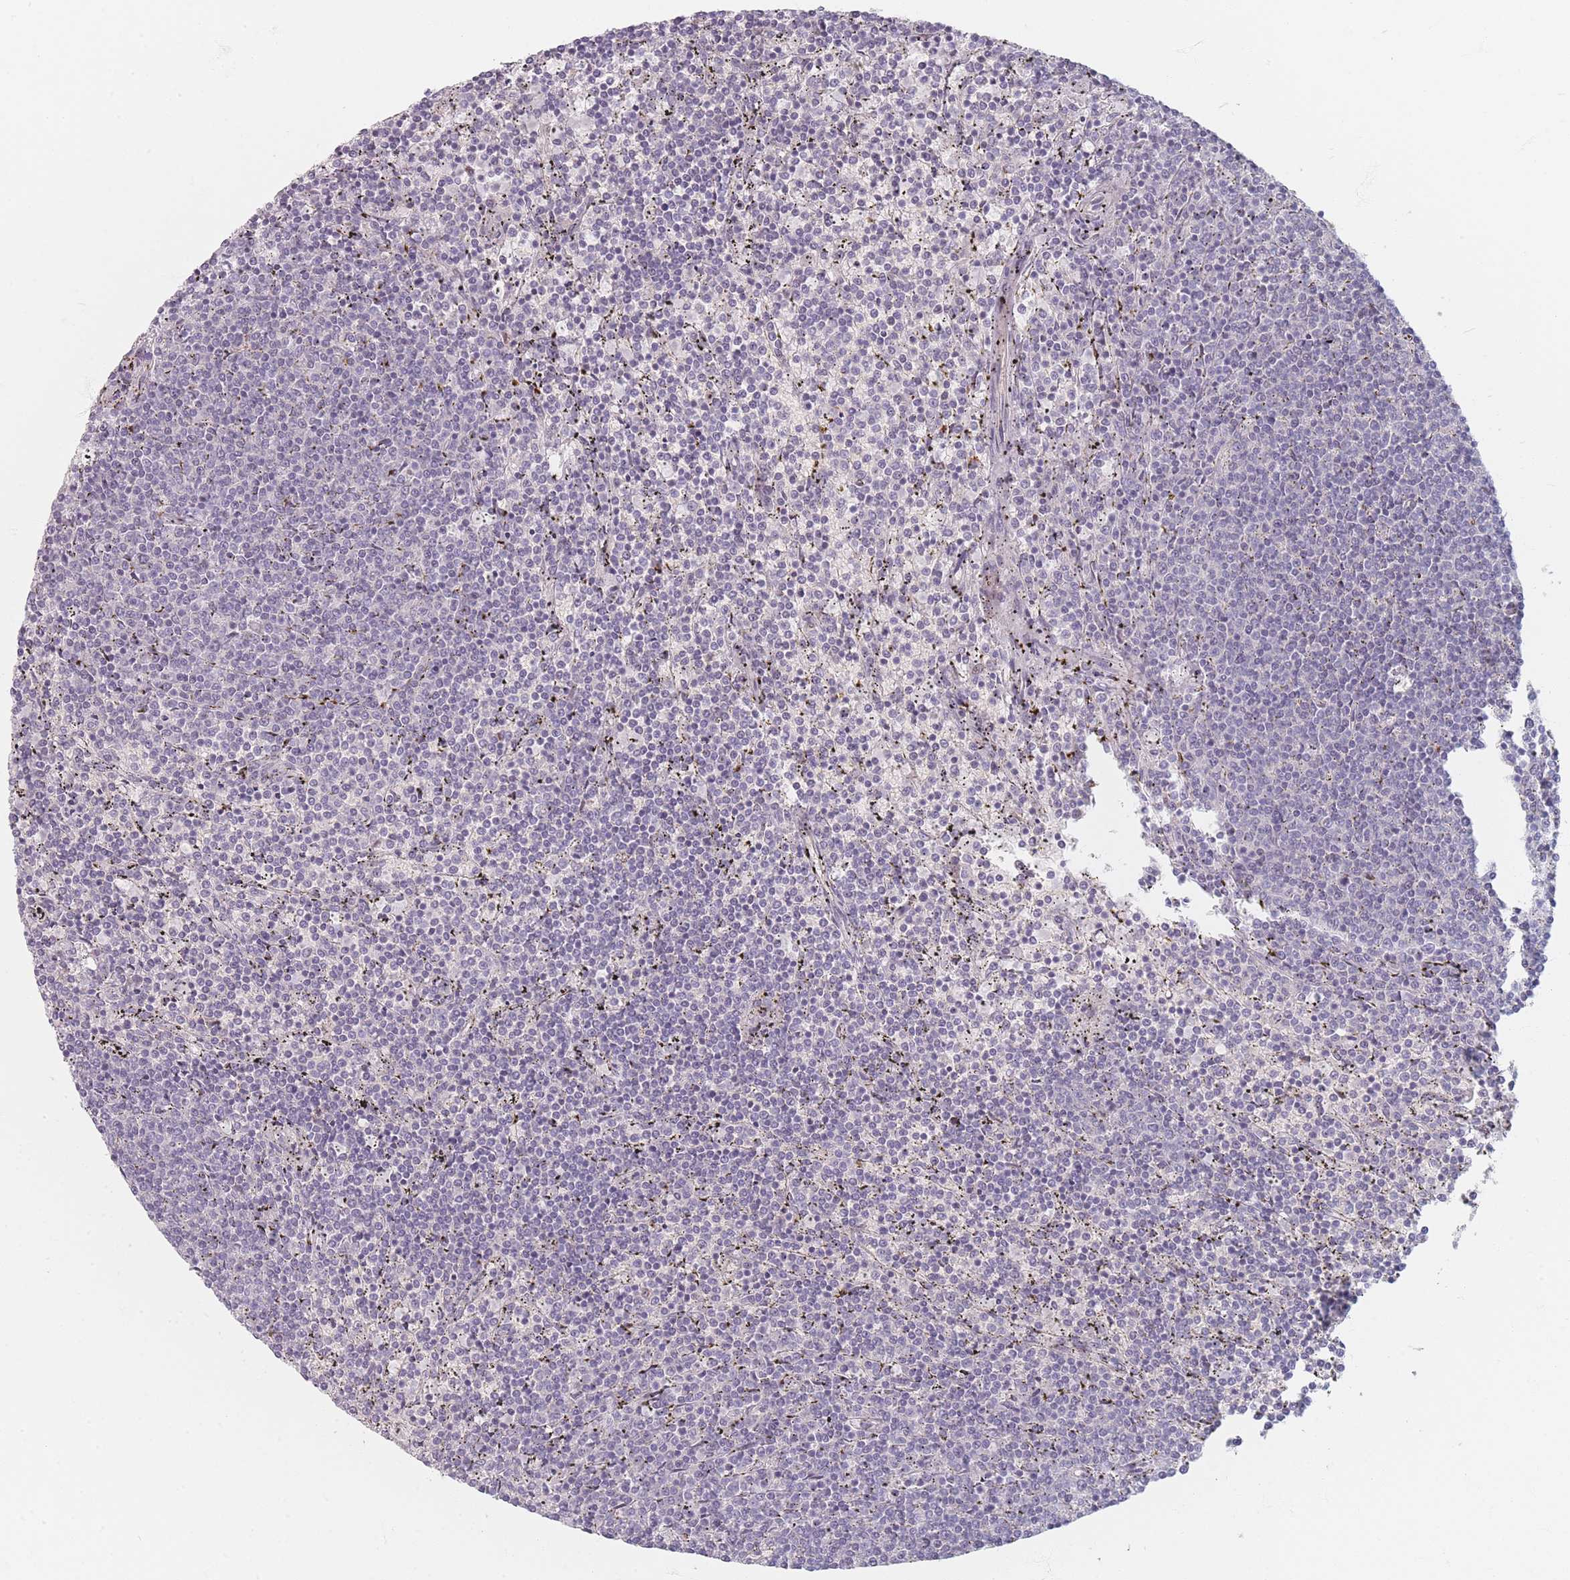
{"staining": {"intensity": "negative", "quantity": "none", "location": "none"}, "tissue": "lymphoma", "cell_type": "Tumor cells", "image_type": "cancer", "snomed": [{"axis": "morphology", "description": "Malignant lymphoma, non-Hodgkin's type, Low grade"}, {"axis": "topography", "description": "Spleen"}], "caption": "There is no significant expression in tumor cells of malignant lymphoma, non-Hodgkin's type (low-grade).", "gene": "TMOD1", "patient": {"sex": "female", "age": 50}}